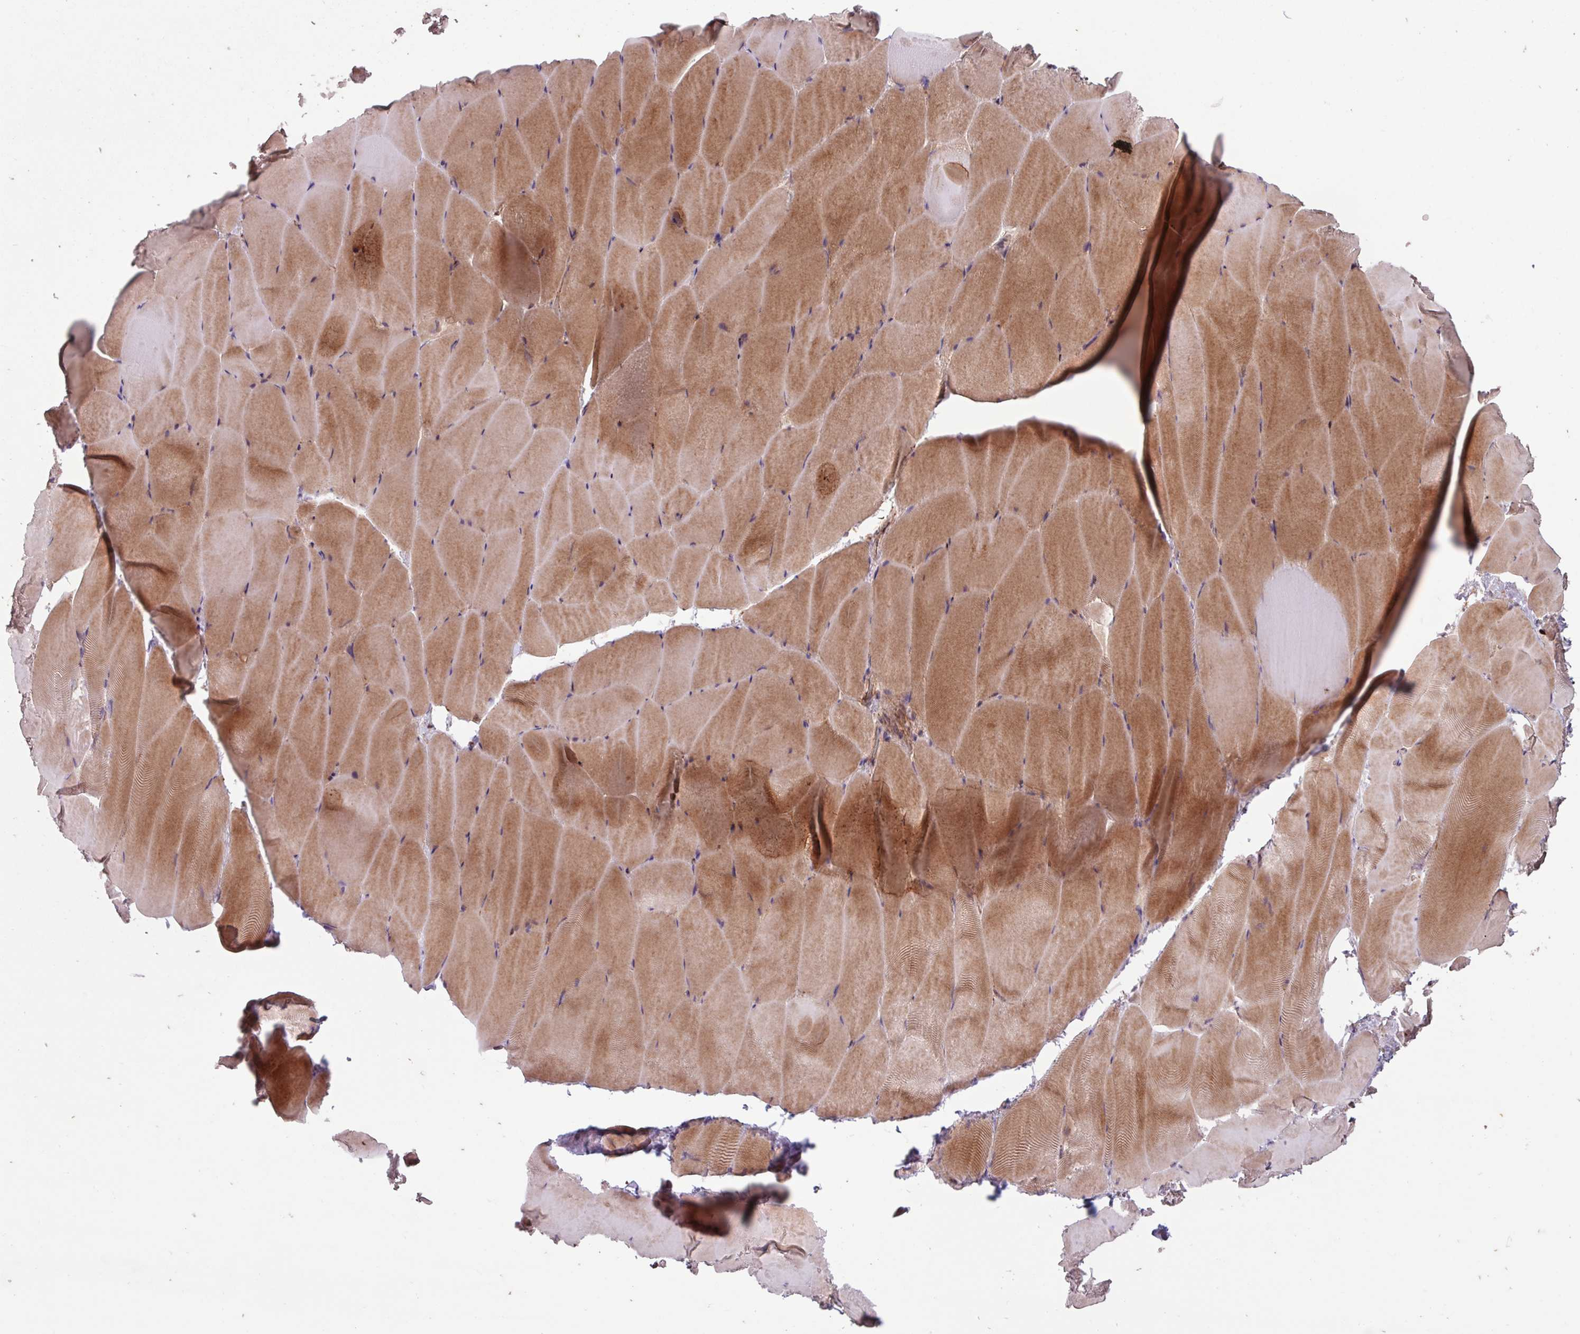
{"staining": {"intensity": "moderate", "quantity": ">75%", "location": "cytoplasmic/membranous"}, "tissue": "skeletal muscle", "cell_type": "Myocytes", "image_type": "normal", "snomed": [{"axis": "morphology", "description": "Normal tissue, NOS"}, {"axis": "topography", "description": "Skeletal muscle"}], "caption": "This is a photomicrograph of IHC staining of benign skeletal muscle, which shows moderate positivity in the cytoplasmic/membranous of myocytes.", "gene": "TMEM88", "patient": {"sex": "female", "age": 64}}